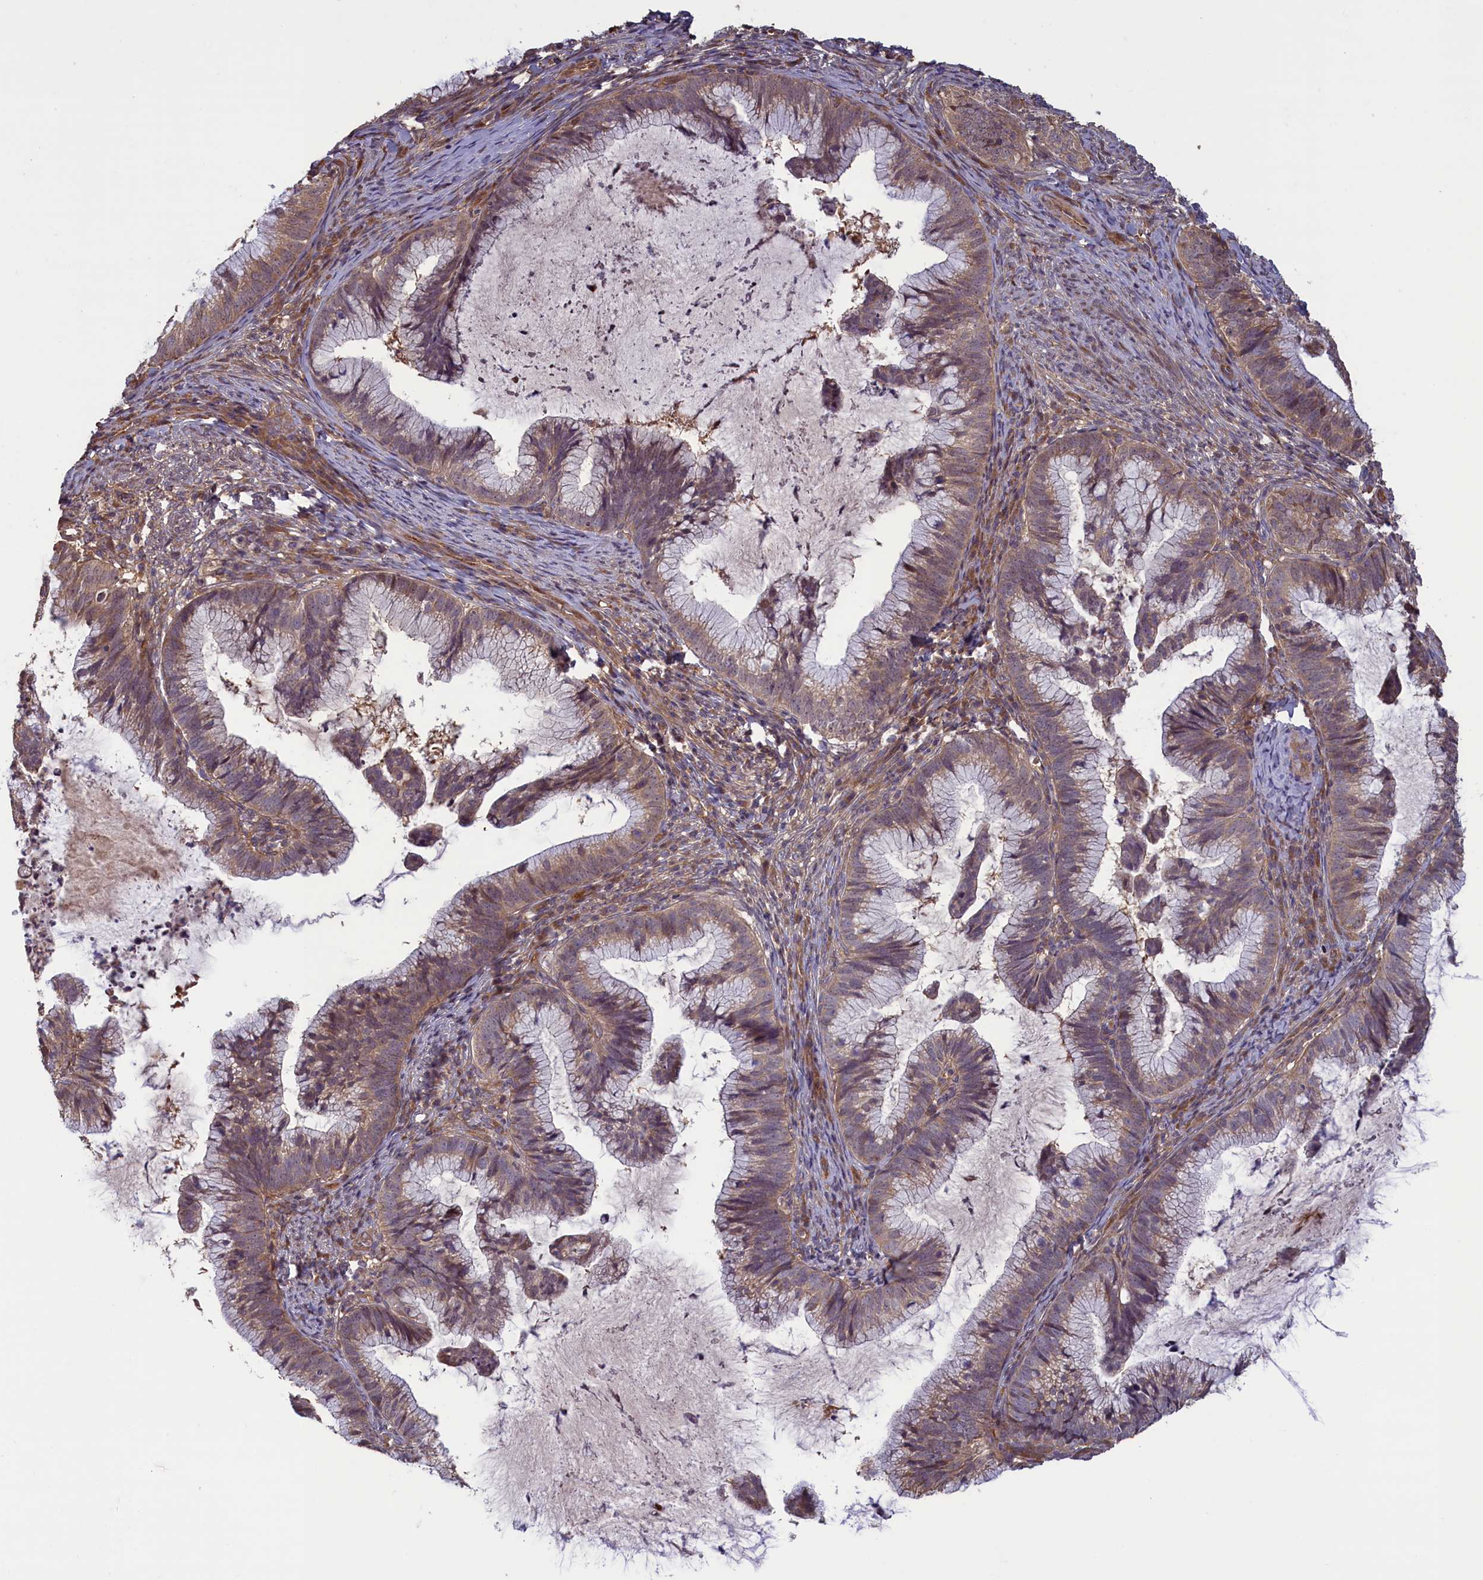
{"staining": {"intensity": "weak", "quantity": ">75%", "location": "cytoplasmic/membranous,nuclear"}, "tissue": "cervical cancer", "cell_type": "Tumor cells", "image_type": "cancer", "snomed": [{"axis": "morphology", "description": "Adenocarcinoma, NOS"}, {"axis": "topography", "description": "Cervix"}], "caption": "High-magnification brightfield microscopy of cervical cancer stained with DAB (3,3'-diaminobenzidine) (brown) and counterstained with hematoxylin (blue). tumor cells exhibit weak cytoplasmic/membranous and nuclear positivity is identified in about>75% of cells. Immunohistochemistry stains the protein of interest in brown and the nuclei are stained blue.", "gene": "CIAO2B", "patient": {"sex": "female", "age": 36}}